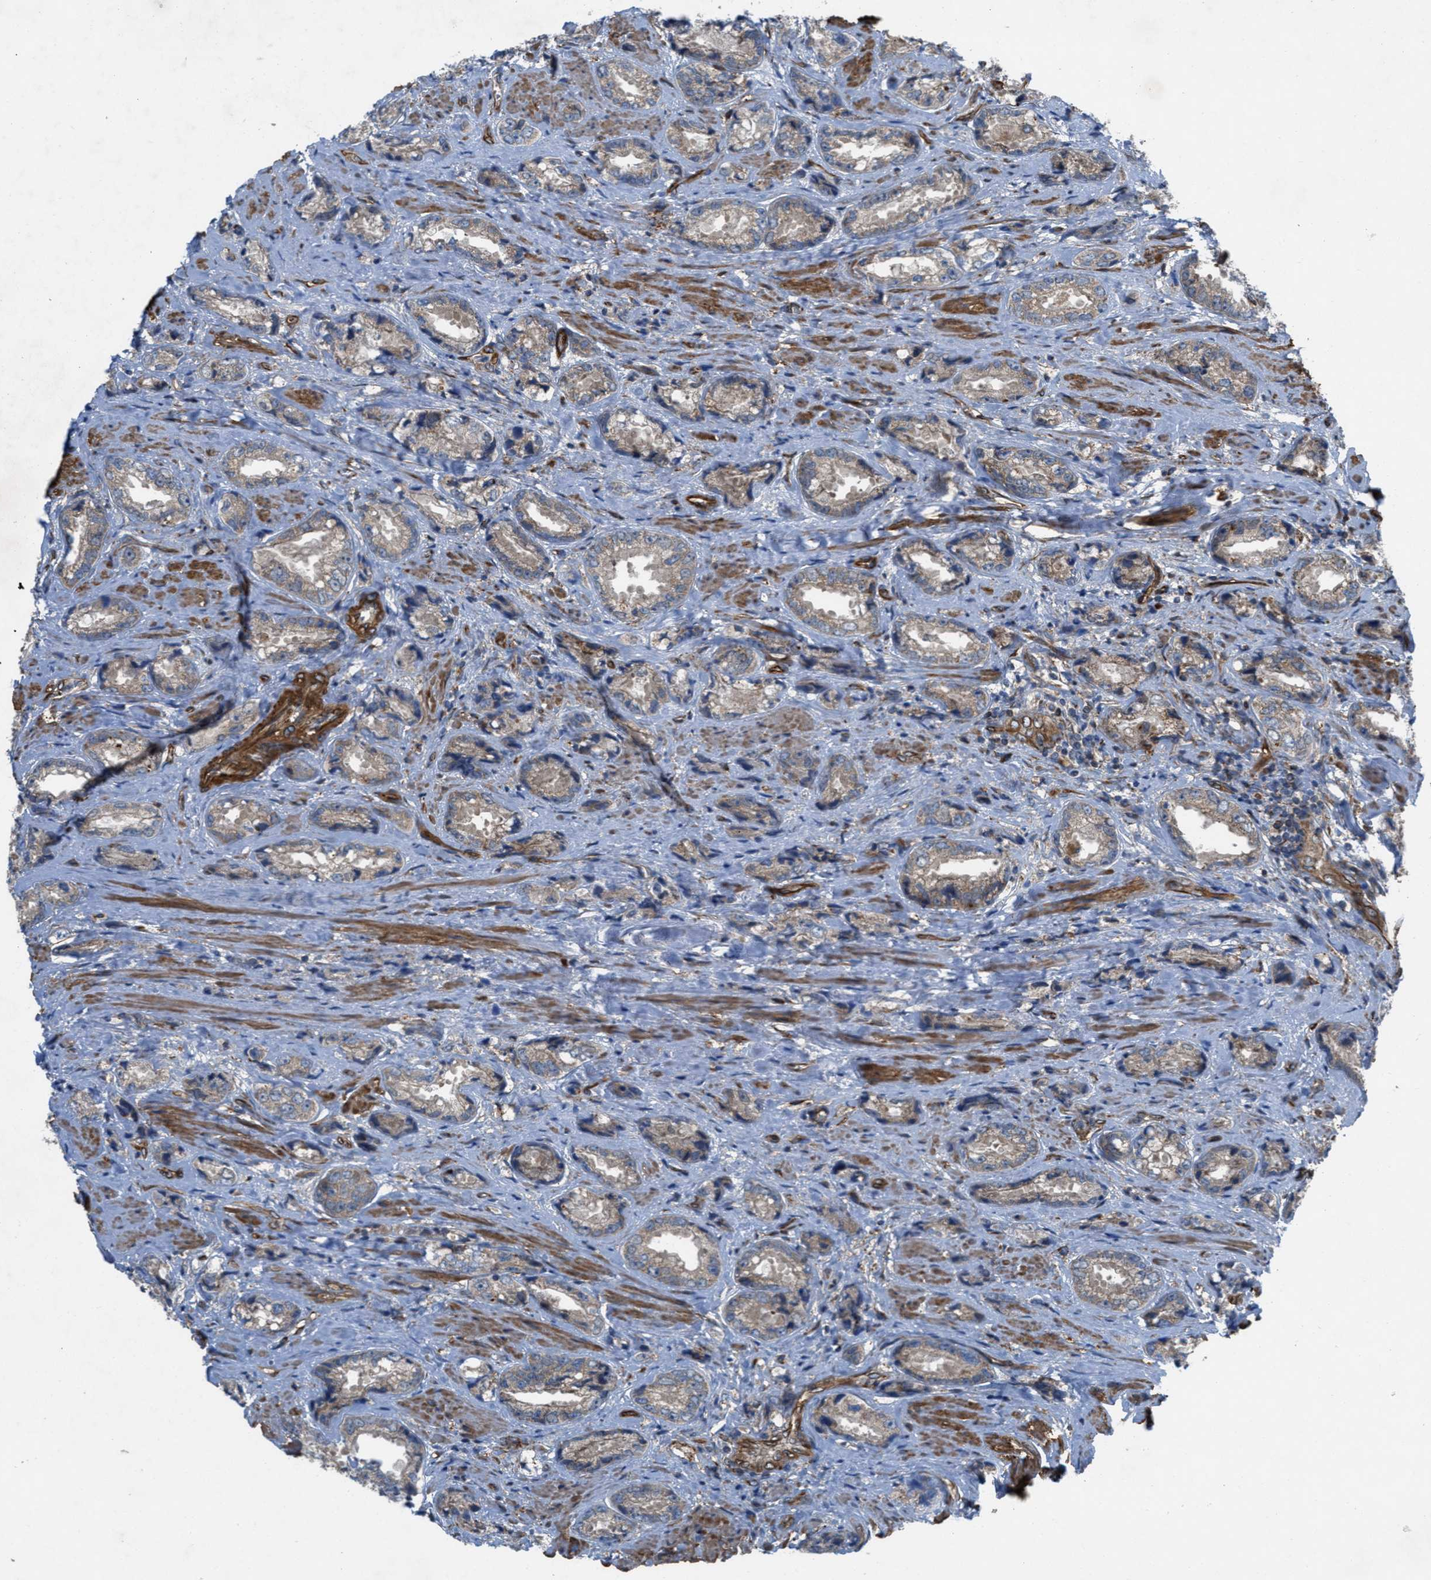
{"staining": {"intensity": "weak", "quantity": "<25%", "location": "cytoplasmic/membranous"}, "tissue": "prostate cancer", "cell_type": "Tumor cells", "image_type": "cancer", "snomed": [{"axis": "morphology", "description": "Adenocarcinoma, High grade"}, {"axis": "topography", "description": "Prostate"}], "caption": "This is an immunohistochemistry (IHC) photomicrograph of human prostate adenocarcinoma (high-grade). There is no positivity in tumor cells.", "gene": "SLC6A9", "patient": {"sex": "male", "age": 61}}